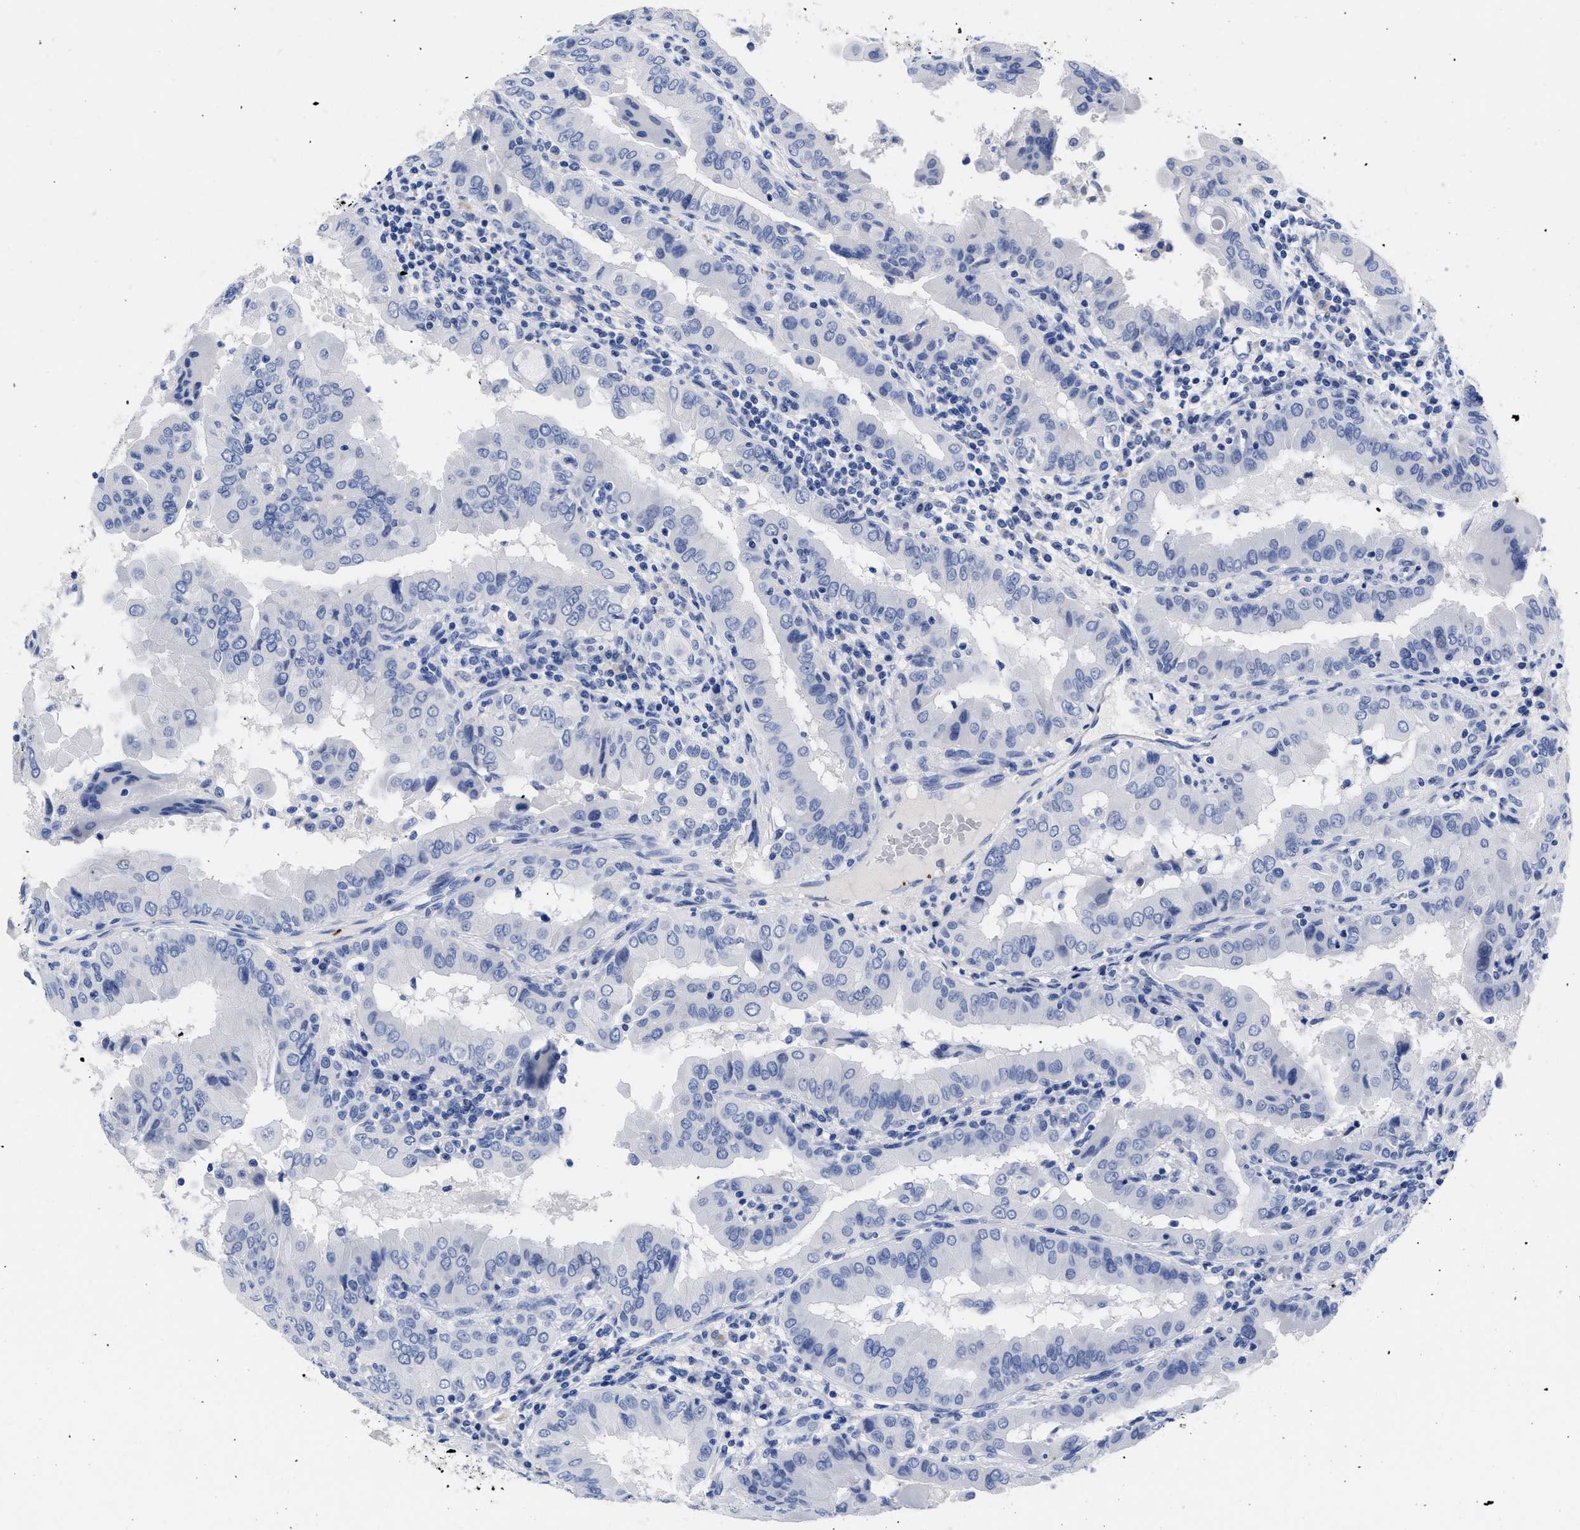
{"staining": {"intensity": "negative", "quantity": "none", "location": "none"}, "tissue": "thyroid cancer", "cell_type": "Tumor cells", "image_type": "cancer", "snomed": [{"axis": "morphology", "description": "Papillary adenocarcinoma, NOS"}, {"axis": "topography", "description": "Thyroid gland"}], "caption": "Immunohistochemistry micrograph of thyroid cancer stained for a protein (brown), which exhibits no staining in tumor cells.", "gene": "TREML1", "patient": {"sex": "male", "age": 33}}